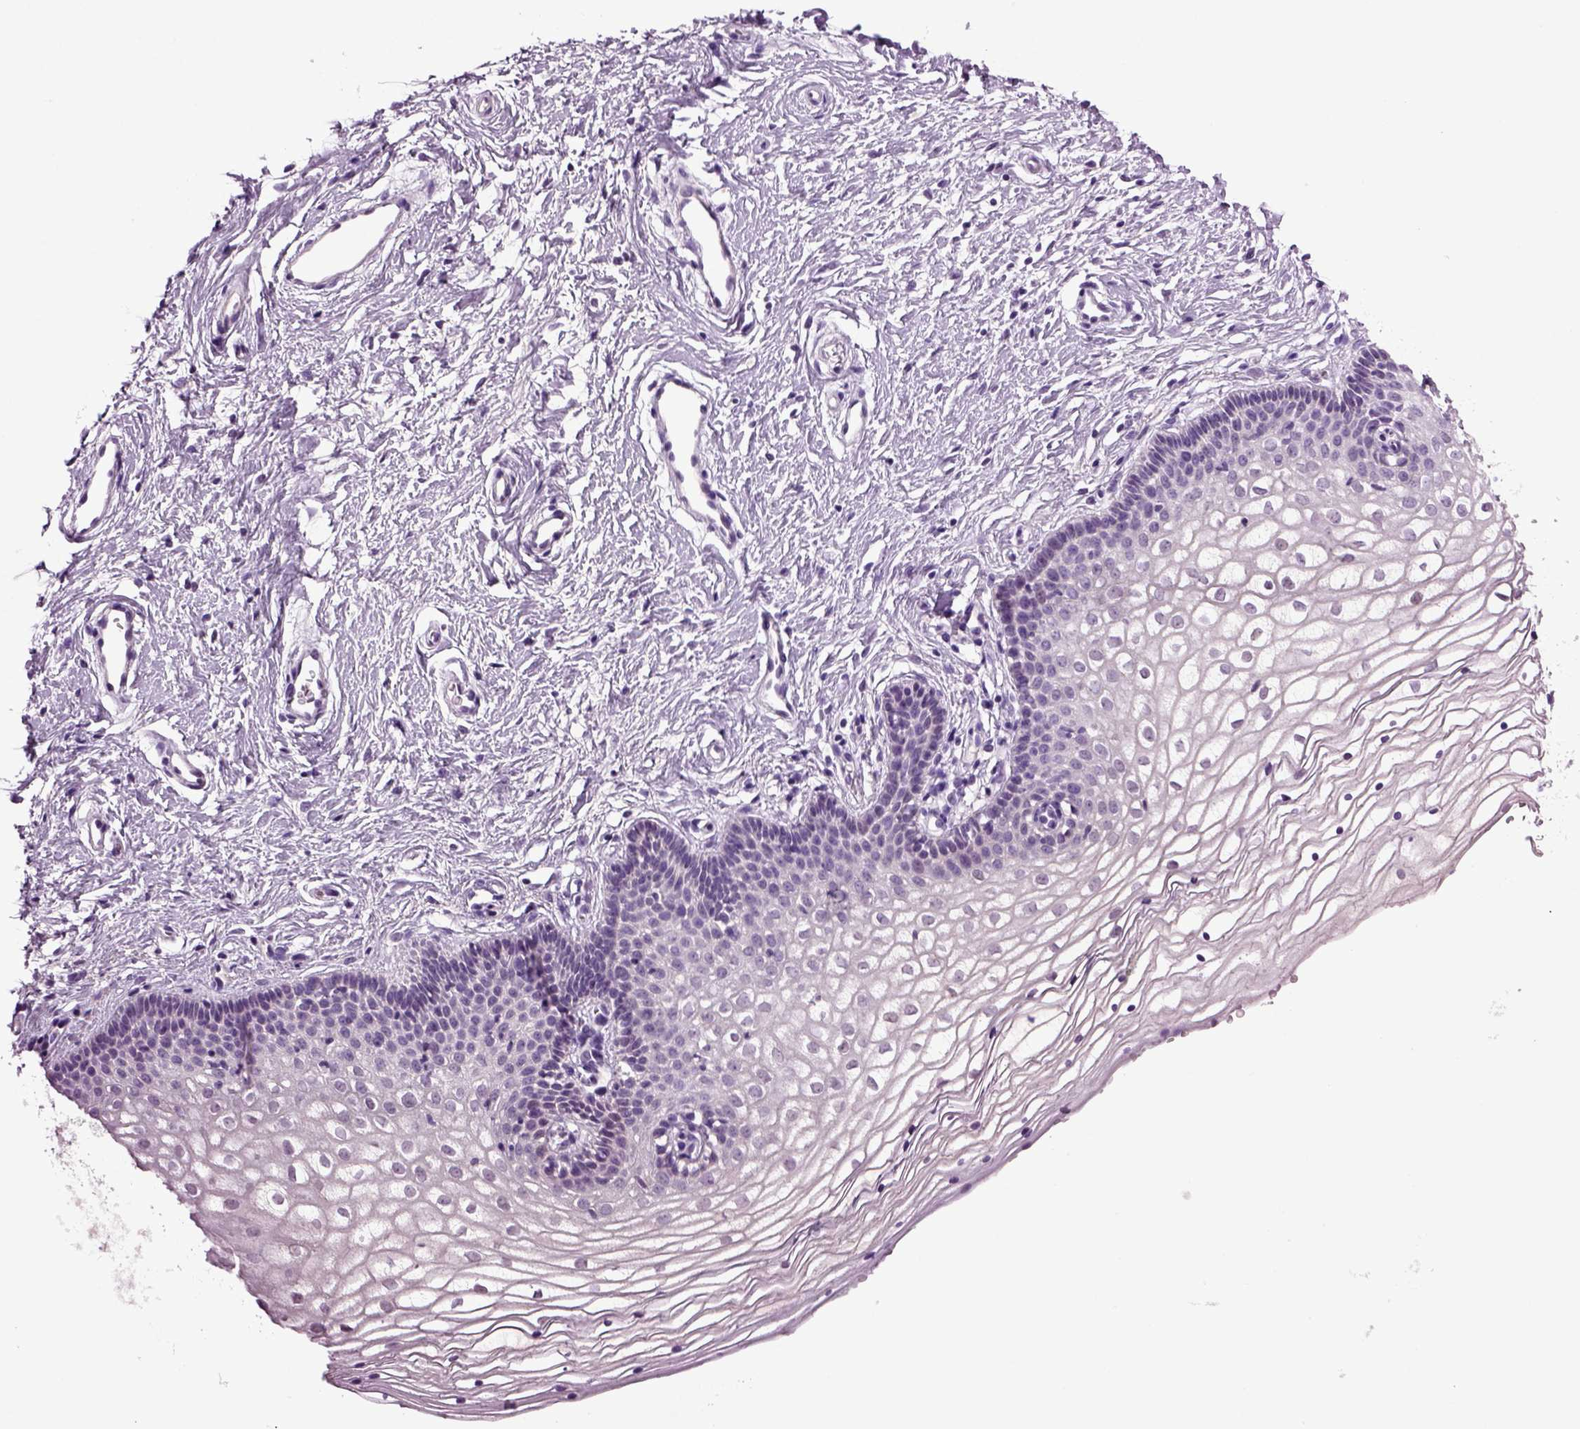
{"staining": {"intensity": "negative", "quantity": "none", "location": "none"}, "tissue": "vagina", "cell_type": "Squamous epithelial cells", "image_type": "normal", "snomed": [{"axis": "morphology", "description": "Normal tissue, NOS"}, {"axis": "topography", "description": "Vagina"}], "caption": "High power microscopy photomicrograph of an immunohistochemistry photomicrograph of normal vagina, revealing no significant positivity in squamous epithelial cells.", "gene": "FGF11", "patient": {"sex": "female", "age": 36}}